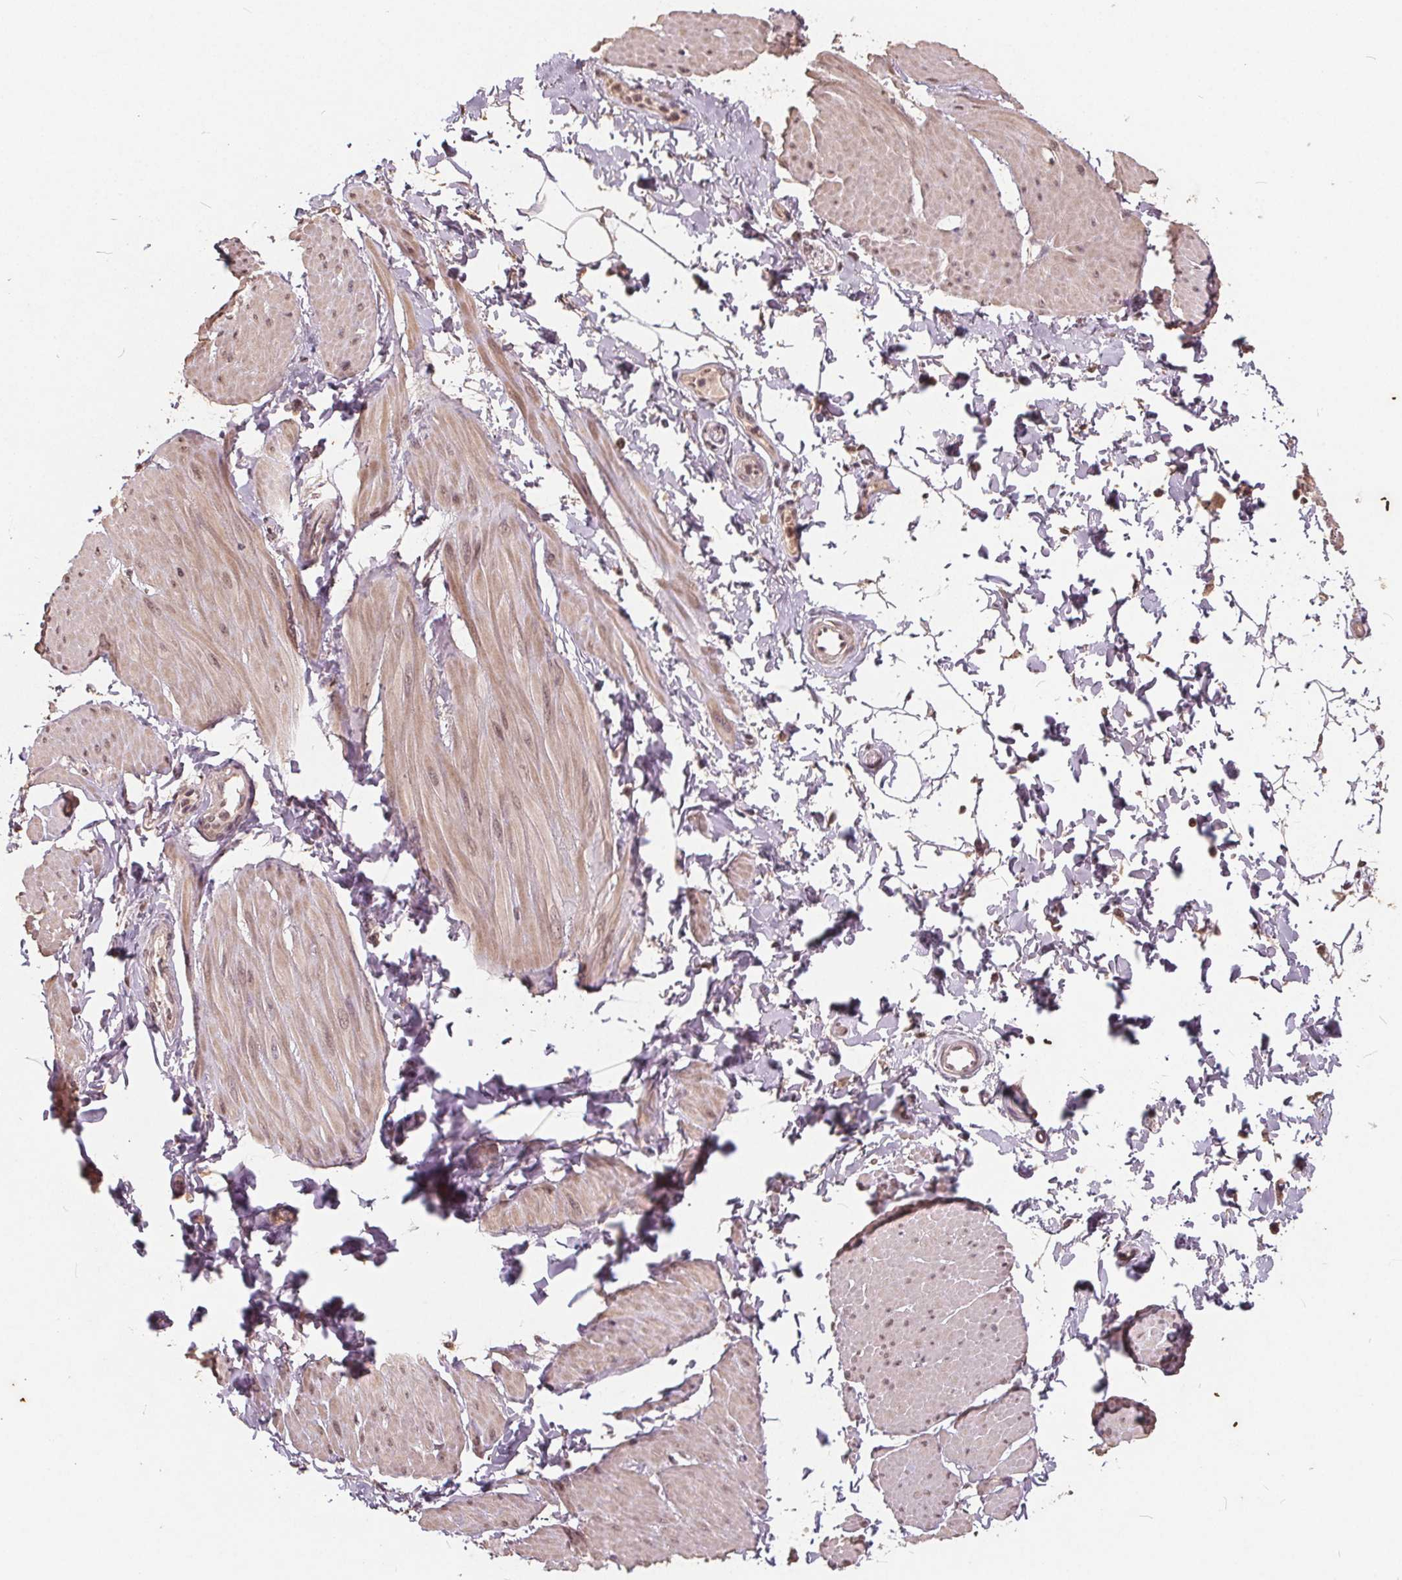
{"staining": {"intensity": "moderate", "quantity": "25%-75%", "location": "nuclear"}, "tissue": "adipose tissue", "cell_type": "Adipocytes", "image_type": "normal", "snomed": [{"axis": "morphology", "description": "Normal tissue, NOS"}, {"axis": "topography", "description": "Smooth muscle"}, {"axis": "topography", "description": "Peripheral nerve tissue"}], "caption": "Immunohistochemical staining of benign adipose tissue demonstrates moderate nuclear protein expression in about 25%-75% of adipocytes.", "gene": "DNMT3B", "patient": {"sex": "male", "age": 58}}